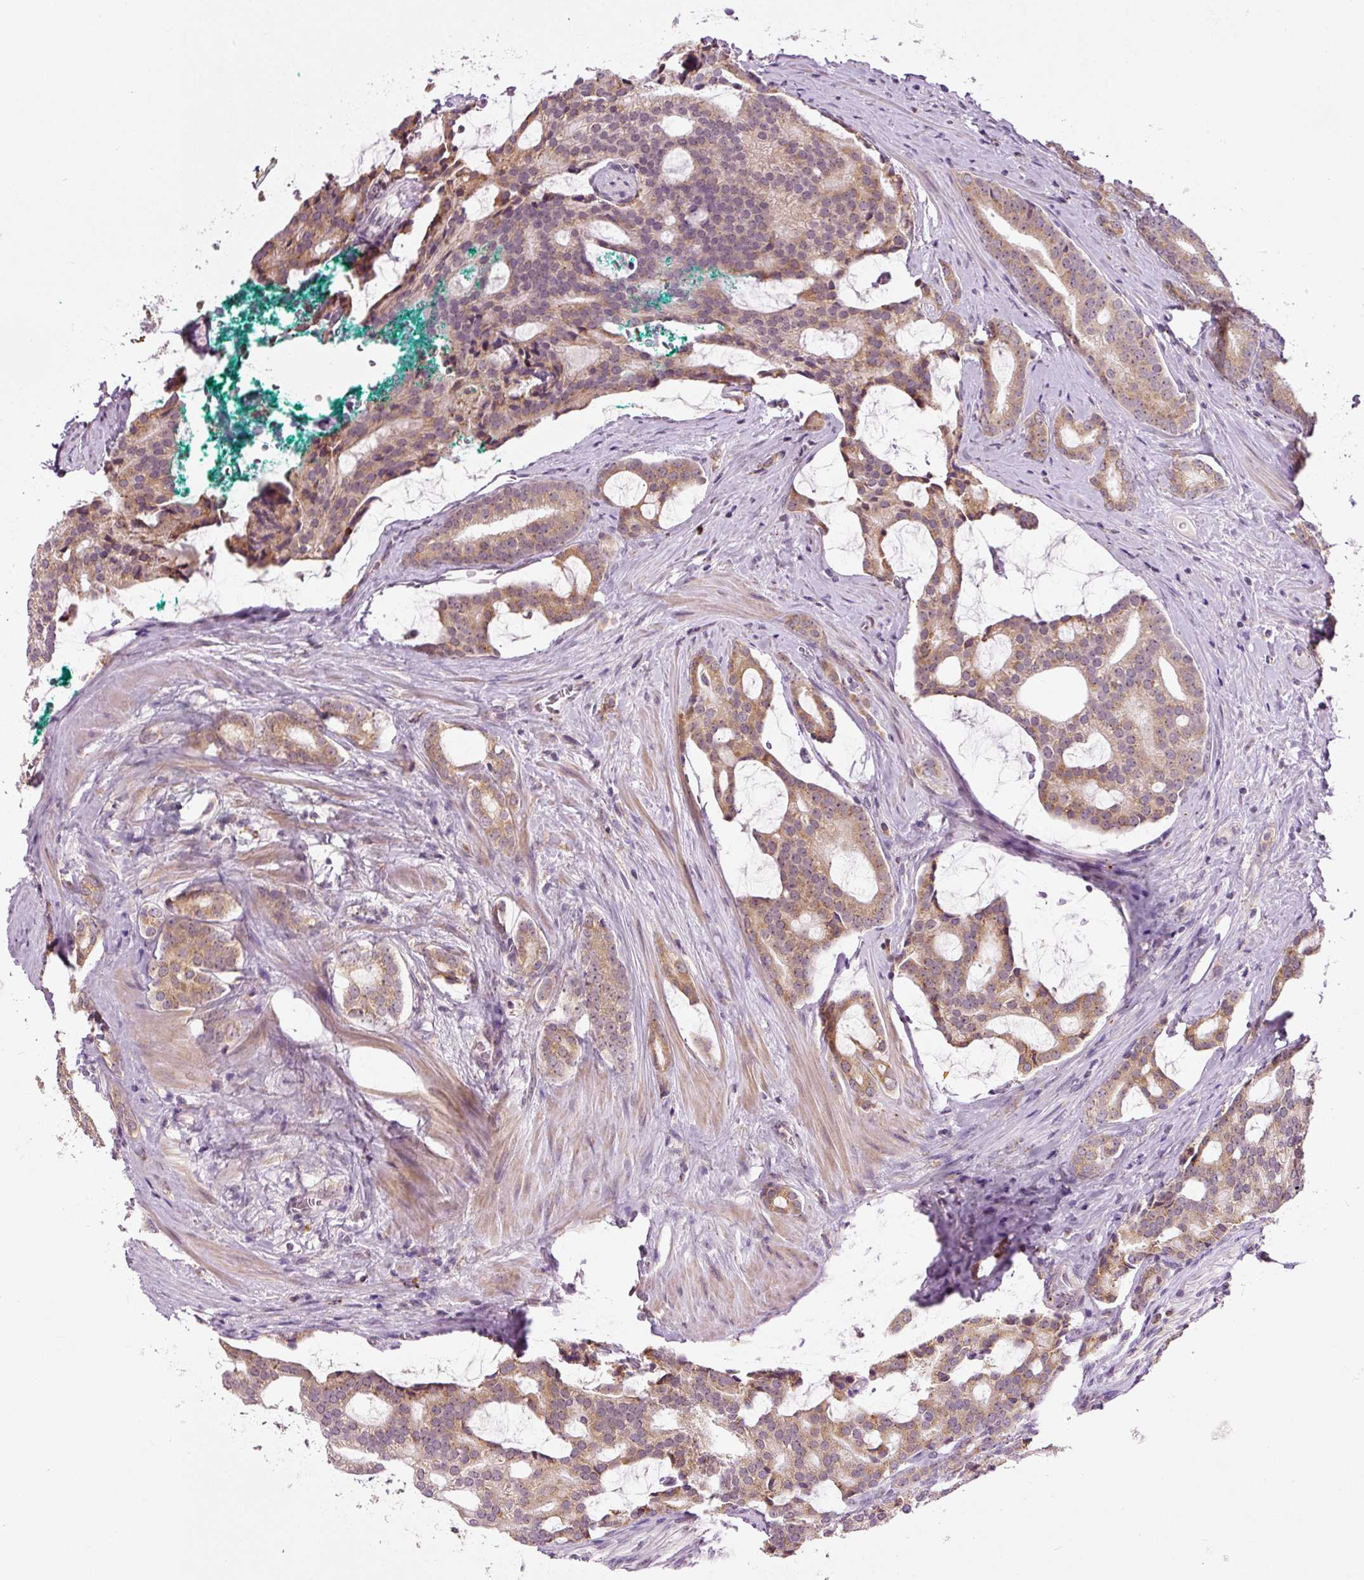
{"staining": {"intensity": "weak", "quantity": ">75%", "location": "cytoplasmic/membranous"}, "tissue": "prostate cancer", "cell_type": "Tumor cells", "image_type": "cancer", "snomed": [{"axis": "morphology", "description": "Adenocarcinoma, High grade"}, {"axis": "topography", "description": "Prostate"}], "caption": "Immunohistochemistry image of neoplastic tissue: human prostate high-grade adenocarcinoma stained using immunohistochemistry shows low levels of weak protein expression localized specifically in the cytoplasmic/membranous of tumor cells, appearing as a cytoplasmic/membranous brown color.", "gene": "ZNF639", "patient": {"sex": "male", "age": 63}}